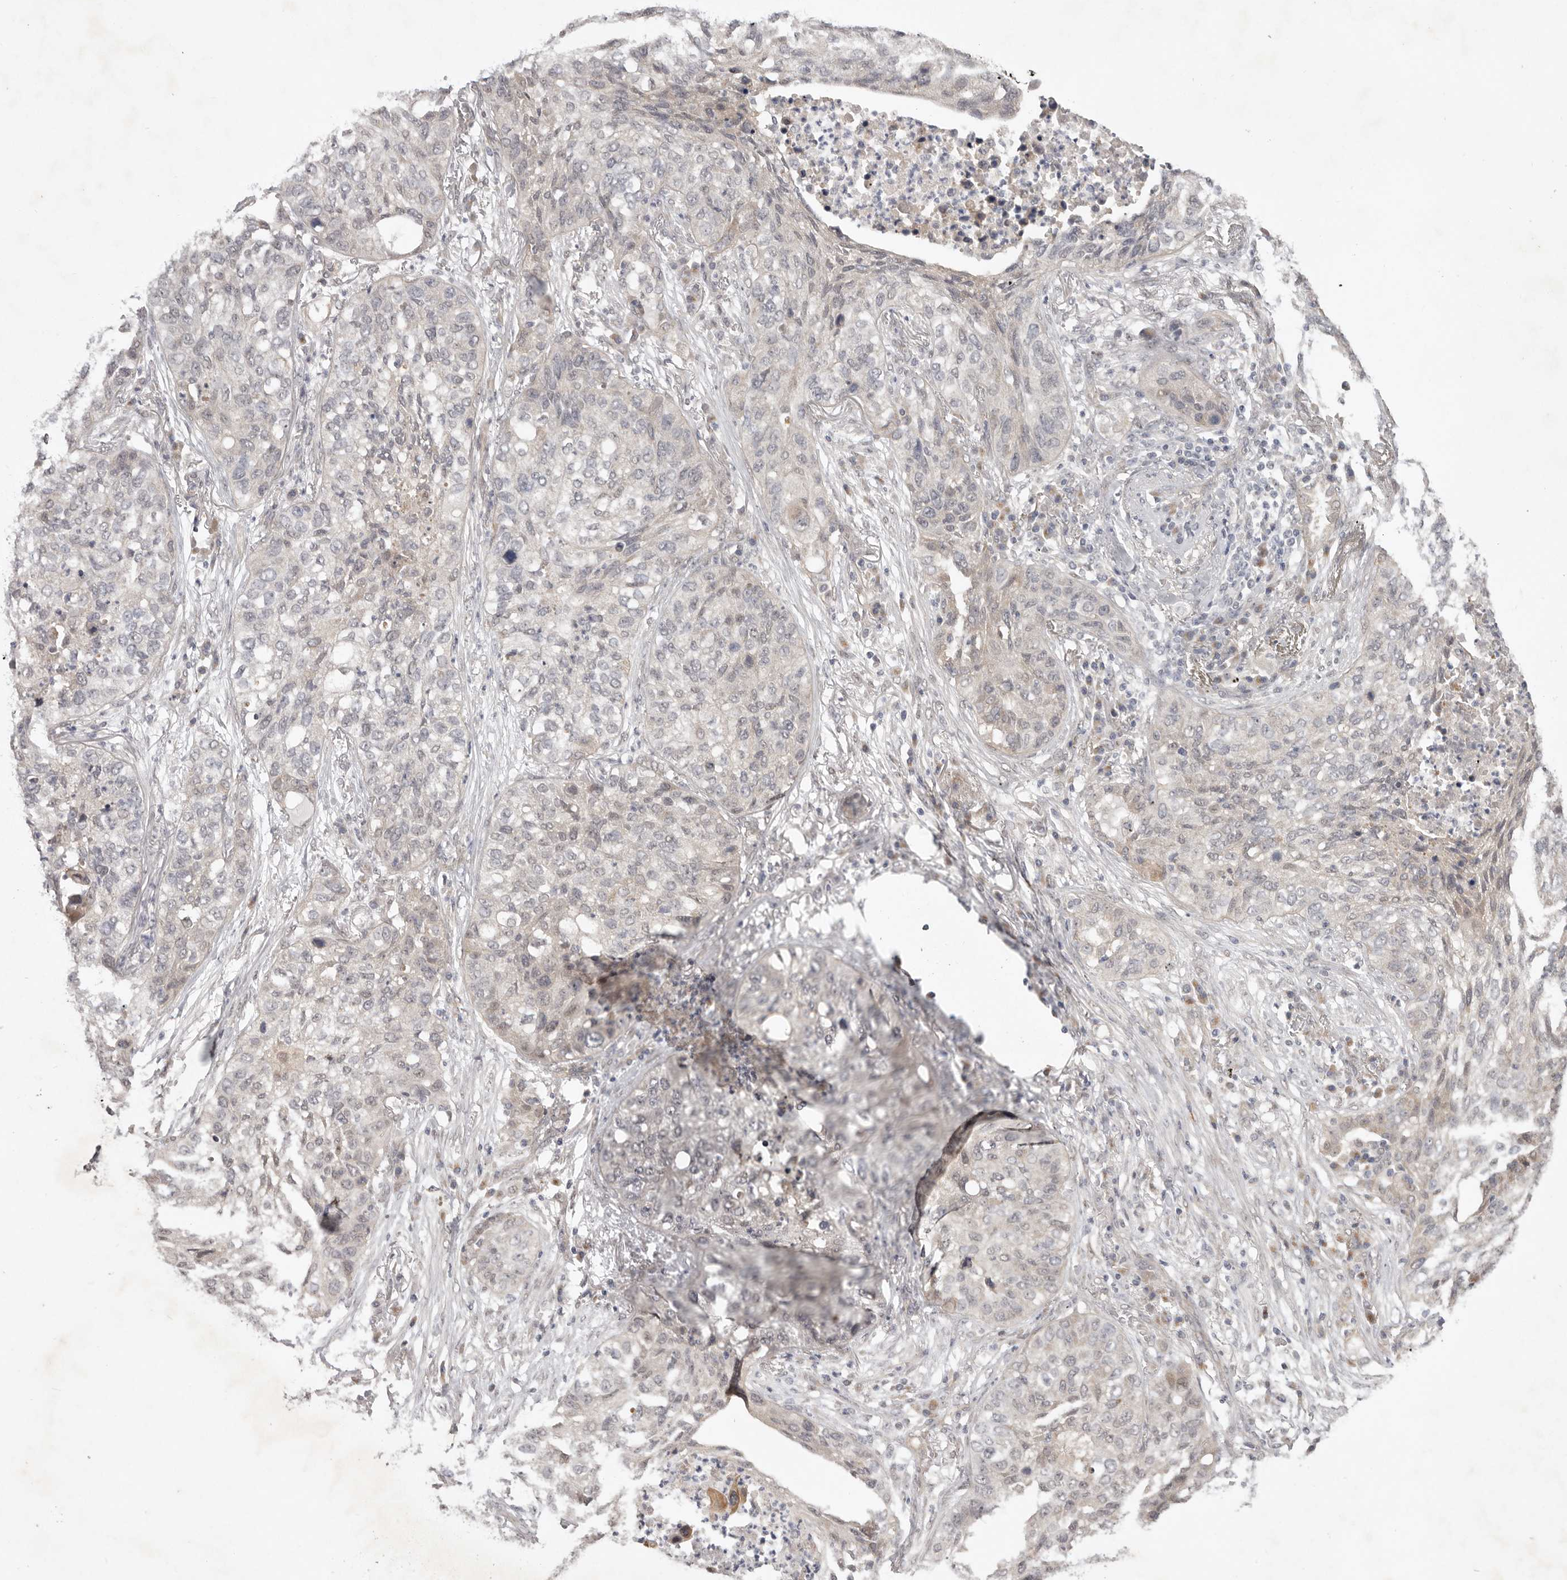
{"staining": {"intensity": "negative", "quantity": "none", "location": "none"}, "tissue": "lung cancer", "cell_type": "Tumor cells", "image_type": "cancer", "snomed": [{"axis": "morphology", "description": "Squamous cell carcinoma, NOS"}, {"axis": "topography", "description": "Lung"}], "caption": "Immunohistochemistry micrograph of neoplastic tissue: human squamous cell carcinoma (lung) stained with DAB (3,3'-diaminobenzidine) exhibits no significant protein expression in tumor cells.", "gene": "NSUN4", "patient": {"sex": "female", "age": 63}}